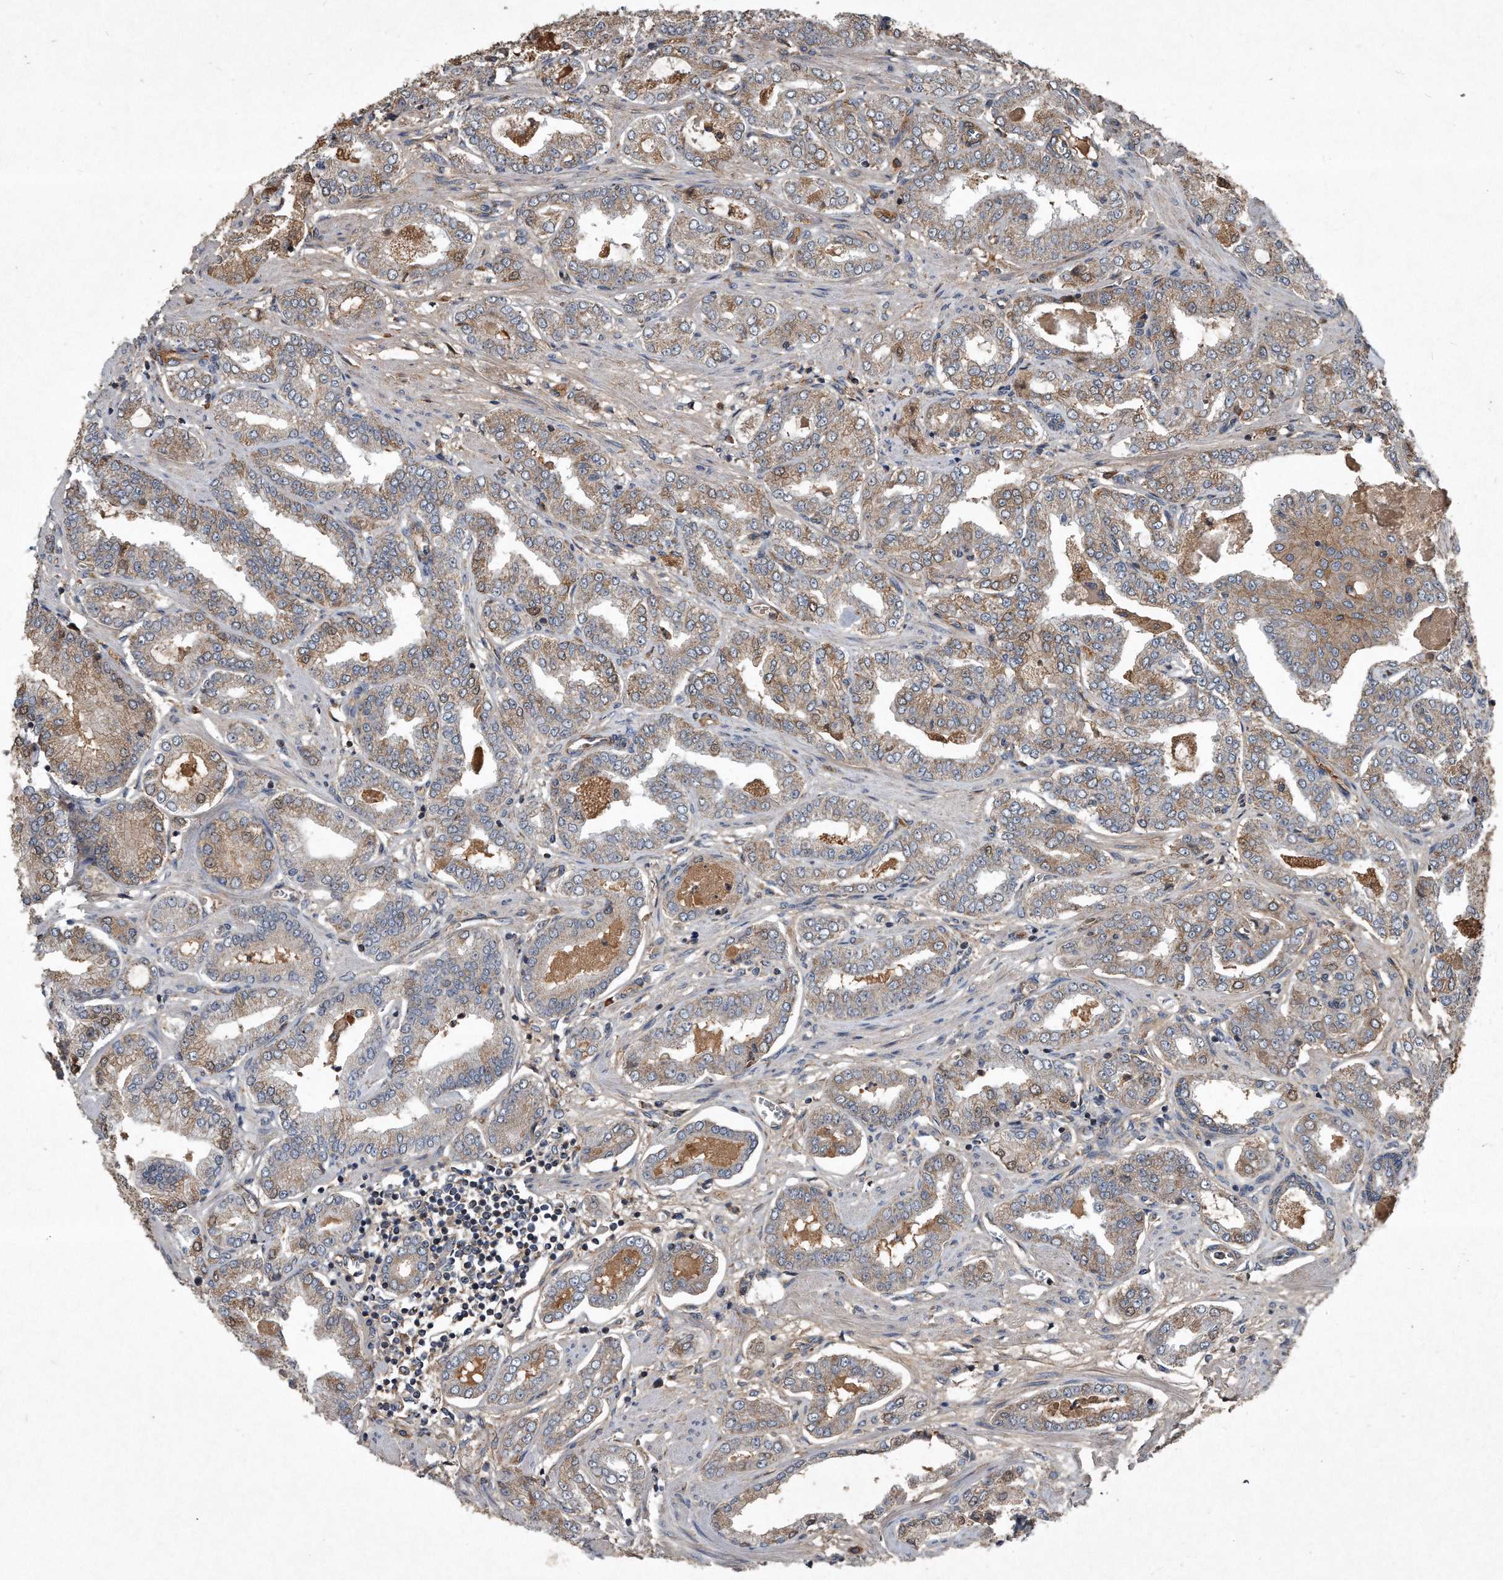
{"staining": {"intensity": "moderate", "quantity": ">75%", "location": "cytoplasmic/membranous"}, "tissue": "prostate cancer", "cell_type": "Tumor cells", "image_type": "cancer", "snomed": [{"axis": "morphology", "description": "Adenocarcinoma, Low grade"}, {"axis": "topography", "description": "Prostate"}], "caption": "IHC of human low-grade adenocarcinoma (prostate) shows medium levels of moderate cytoplasmic/membranous positivity in approximately >75% of tumor cells.", "gene": "SDHA", "patient": {"sex": "male", "age": 63}}